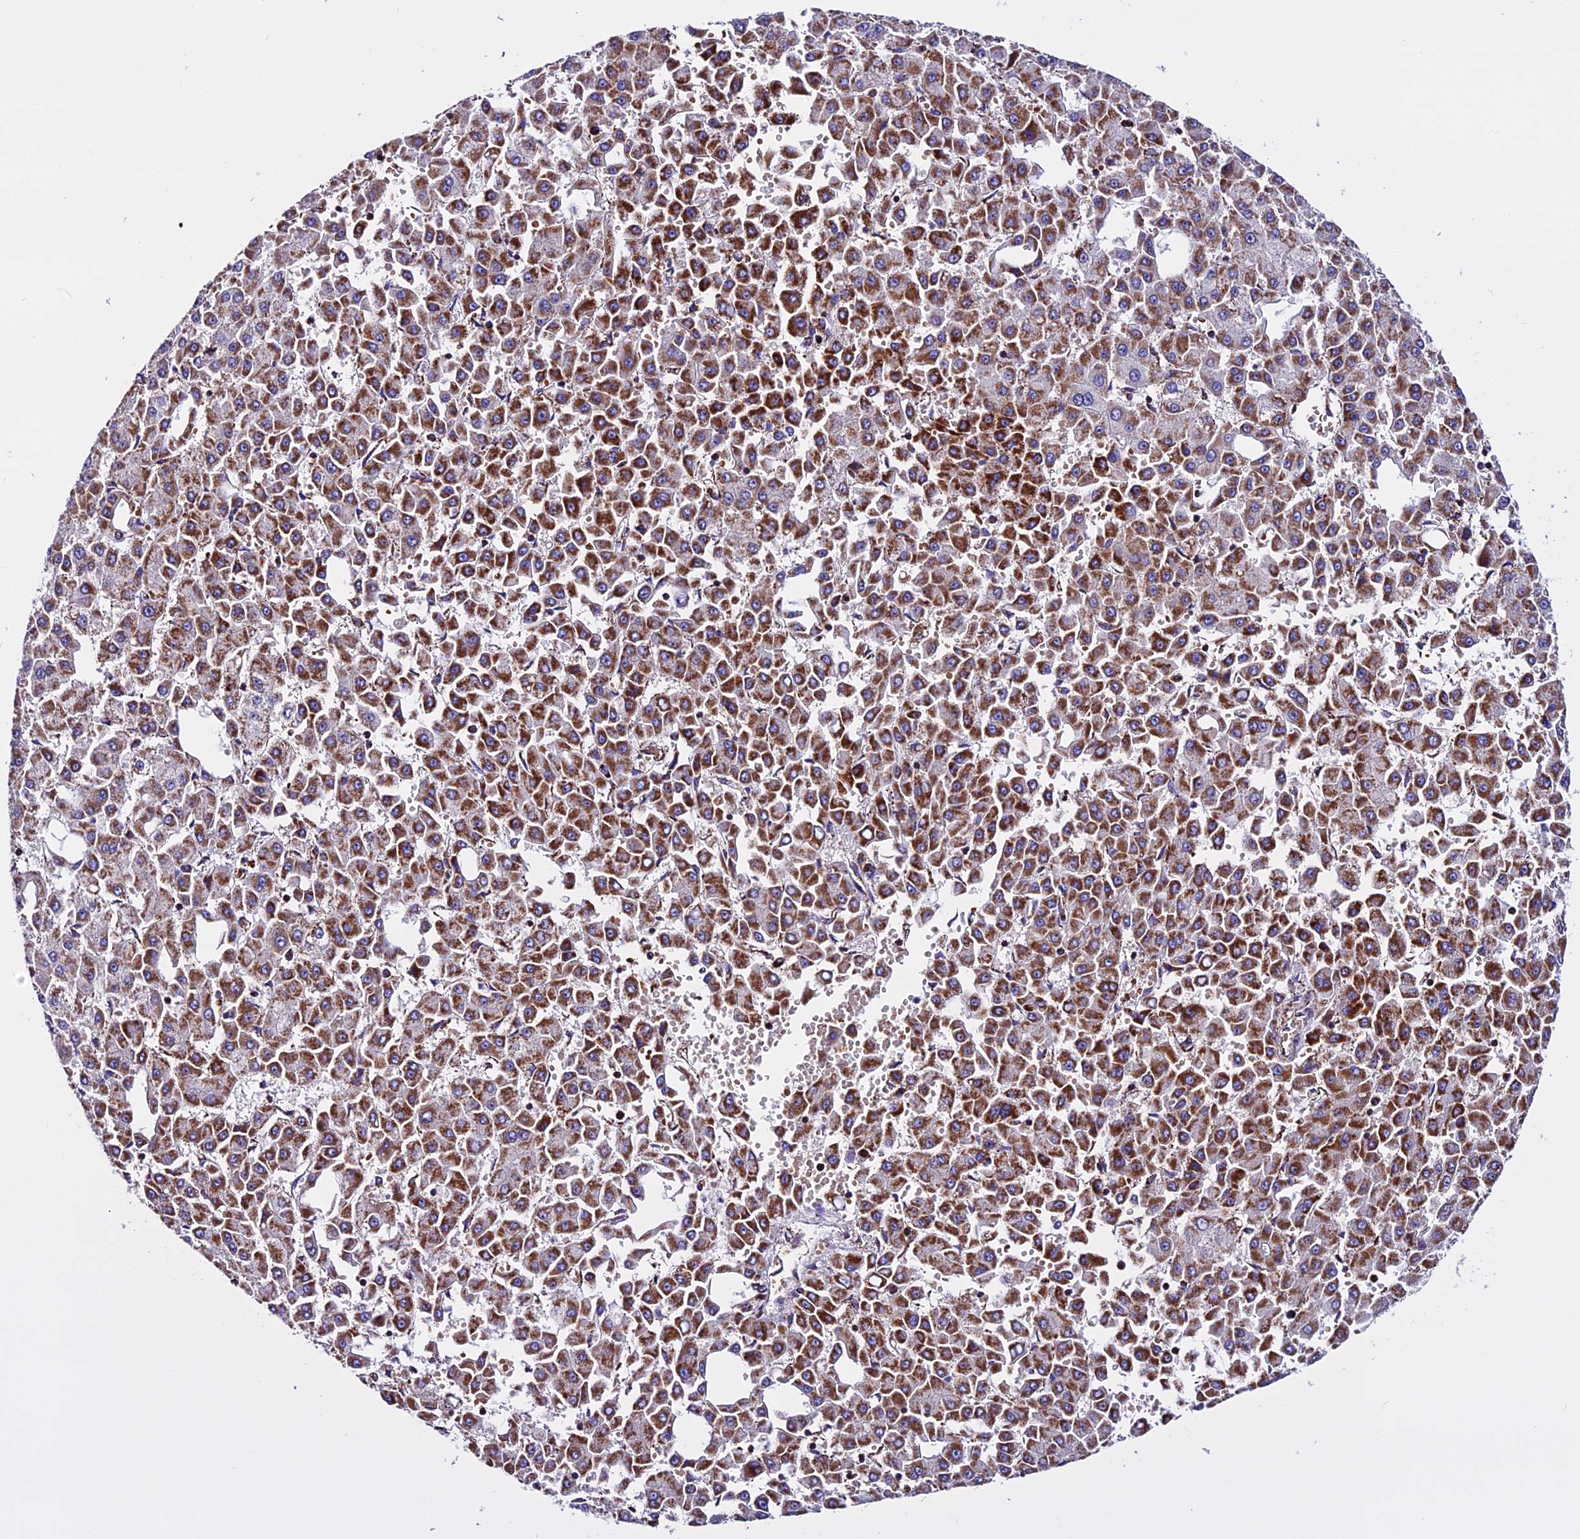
{"staining": {"intensity": "strong", "quantity": ">75%", "location": "cytoplasmic/membranous"}, "tissue": "liver cancer", "cell_type": "Tumor cells", "image_type": "cancer", "snomed": [{"axis": "morphology", "description": "Carcinoma, Hepatocellular, NOS"}, {"axis": "topography", "description": "Liver"}], "caption": "IHC histopathology image of human hepatocellular carcinoma (liver) stained for a protein (brown), which demonstrates high levels of strong cytoplasmic/membranous staining in about >75% of tumor cells.", "gene": "CX3CL1", "patient": {"sex": "male", "age": 47}}